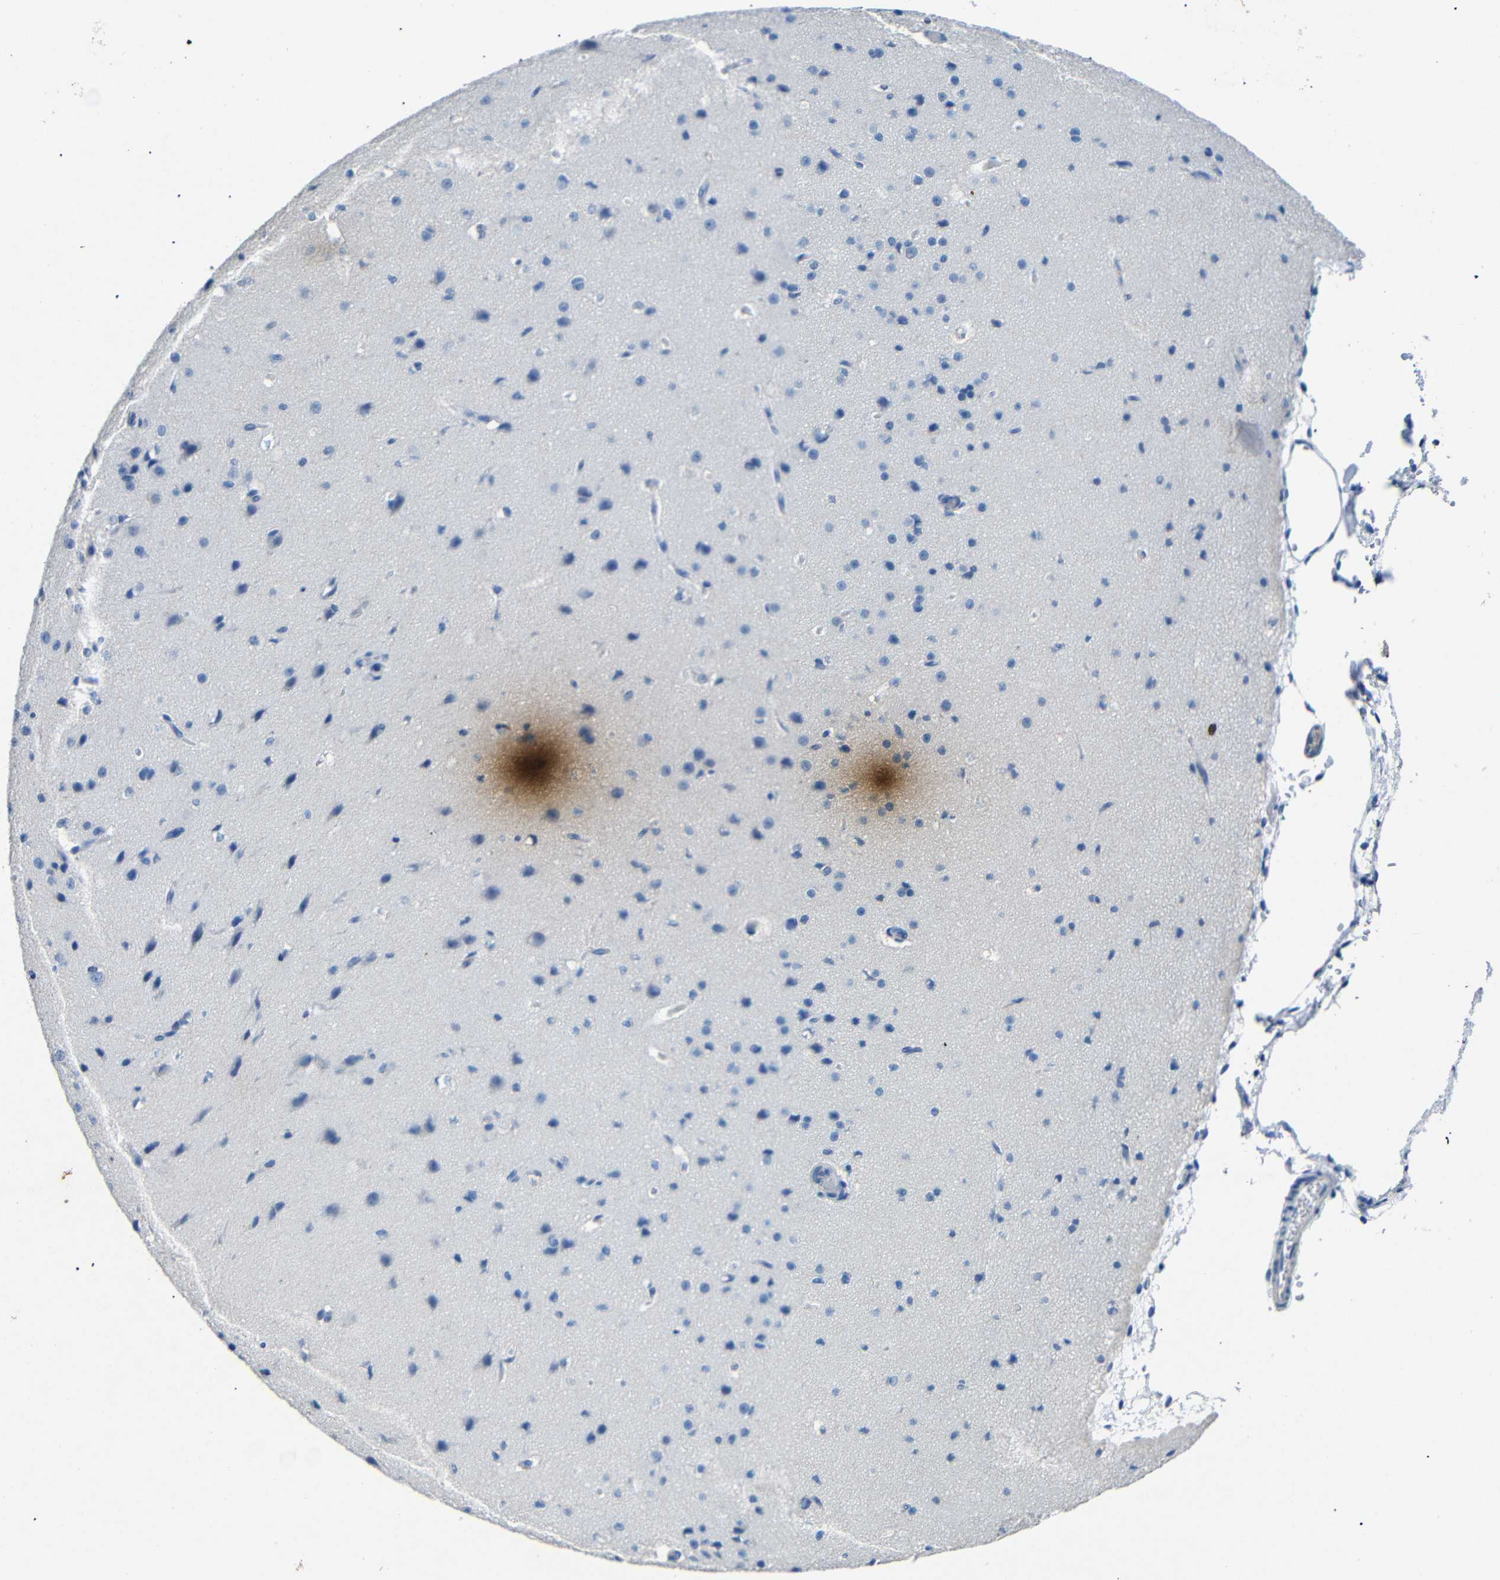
{"staining": {"intensity": "negative", "quantity": "none", "location": "none"}, "tissue": "cerebral cortex", "cell_type": "Endothelial cells", "image_type": "normal", "snomed": [{"axis": "morphology", "description": "Normal tissue, NOS"}, {"axis": "morphology", "description": "Developmental malformation"}, {"axis": "topography", "description": "Cerebral cortex"}], "caption": "Immunohistochemical staining of unremarkable human cerebral cortex demonstrates no significant staining in endothelial cells.", "gene": "INCENP", "patient": {"sex": "female", "age": 30}}